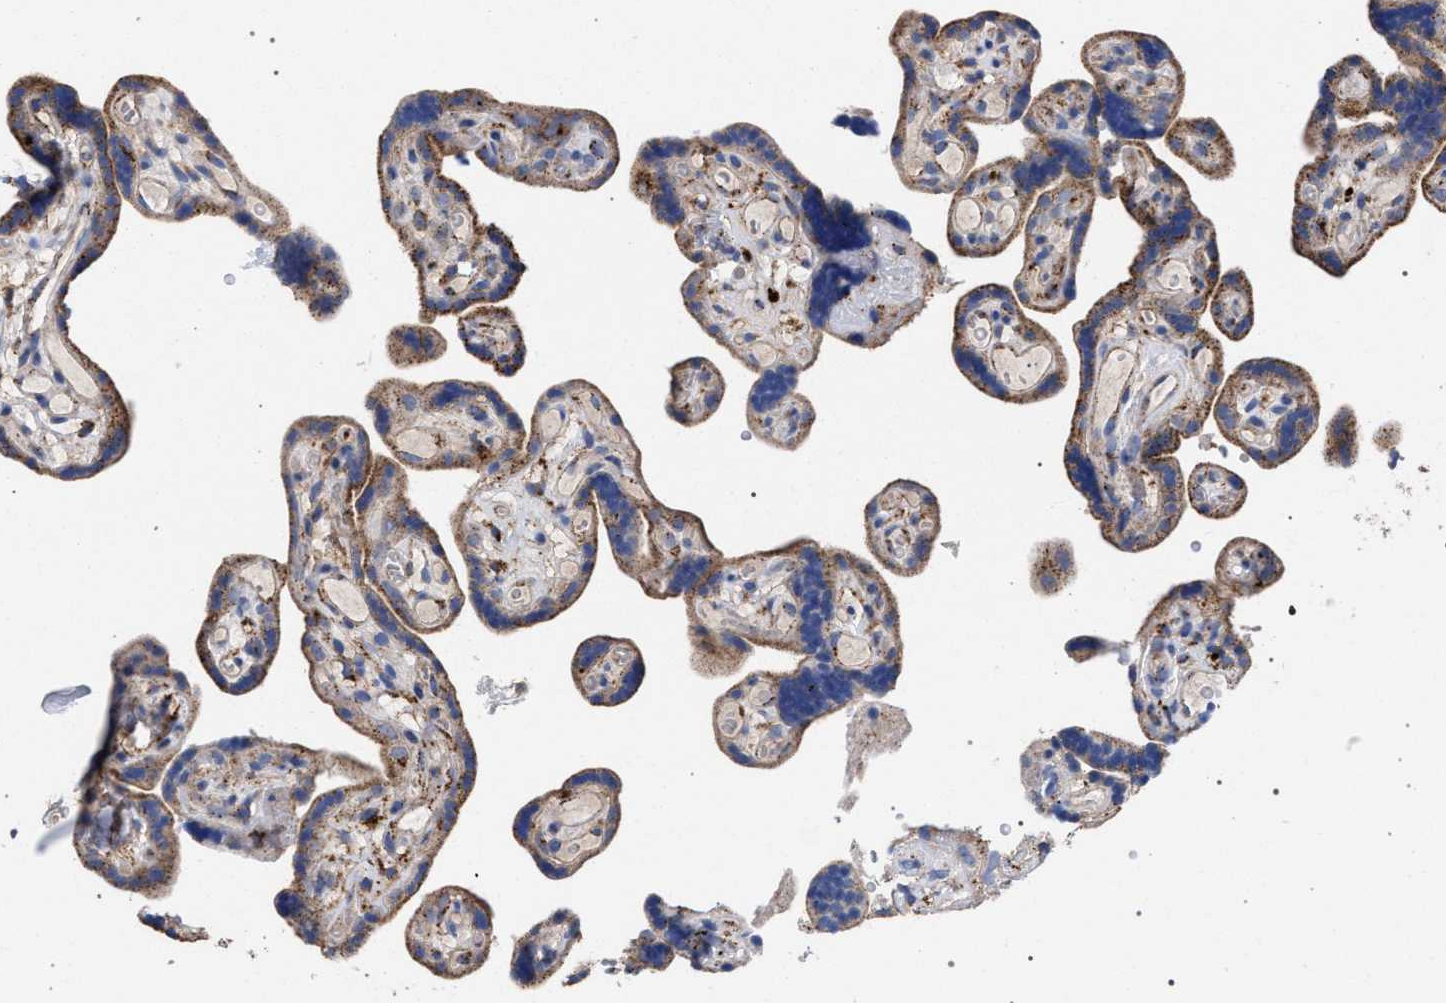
{"staining": {"intensity": "moderate", "quantity": "<25%", "location": "cytoplasmic/membranous"}, "tissue": "placenta", "cell_type": "Decidual cells", "image_type": "normal", "snomed": [{"axis": "morphology", "description": "Normal tissue, NOS"}, {"axis": "topography", "description": "Placenta"}], "caption": "Protein analysis of benign placenta exhibits moderate cytoplasmic/membranous staining in approximately <25% of decidual cells.", "gene": "PPT1", "patient": {"sex": "female", "age": 30}}